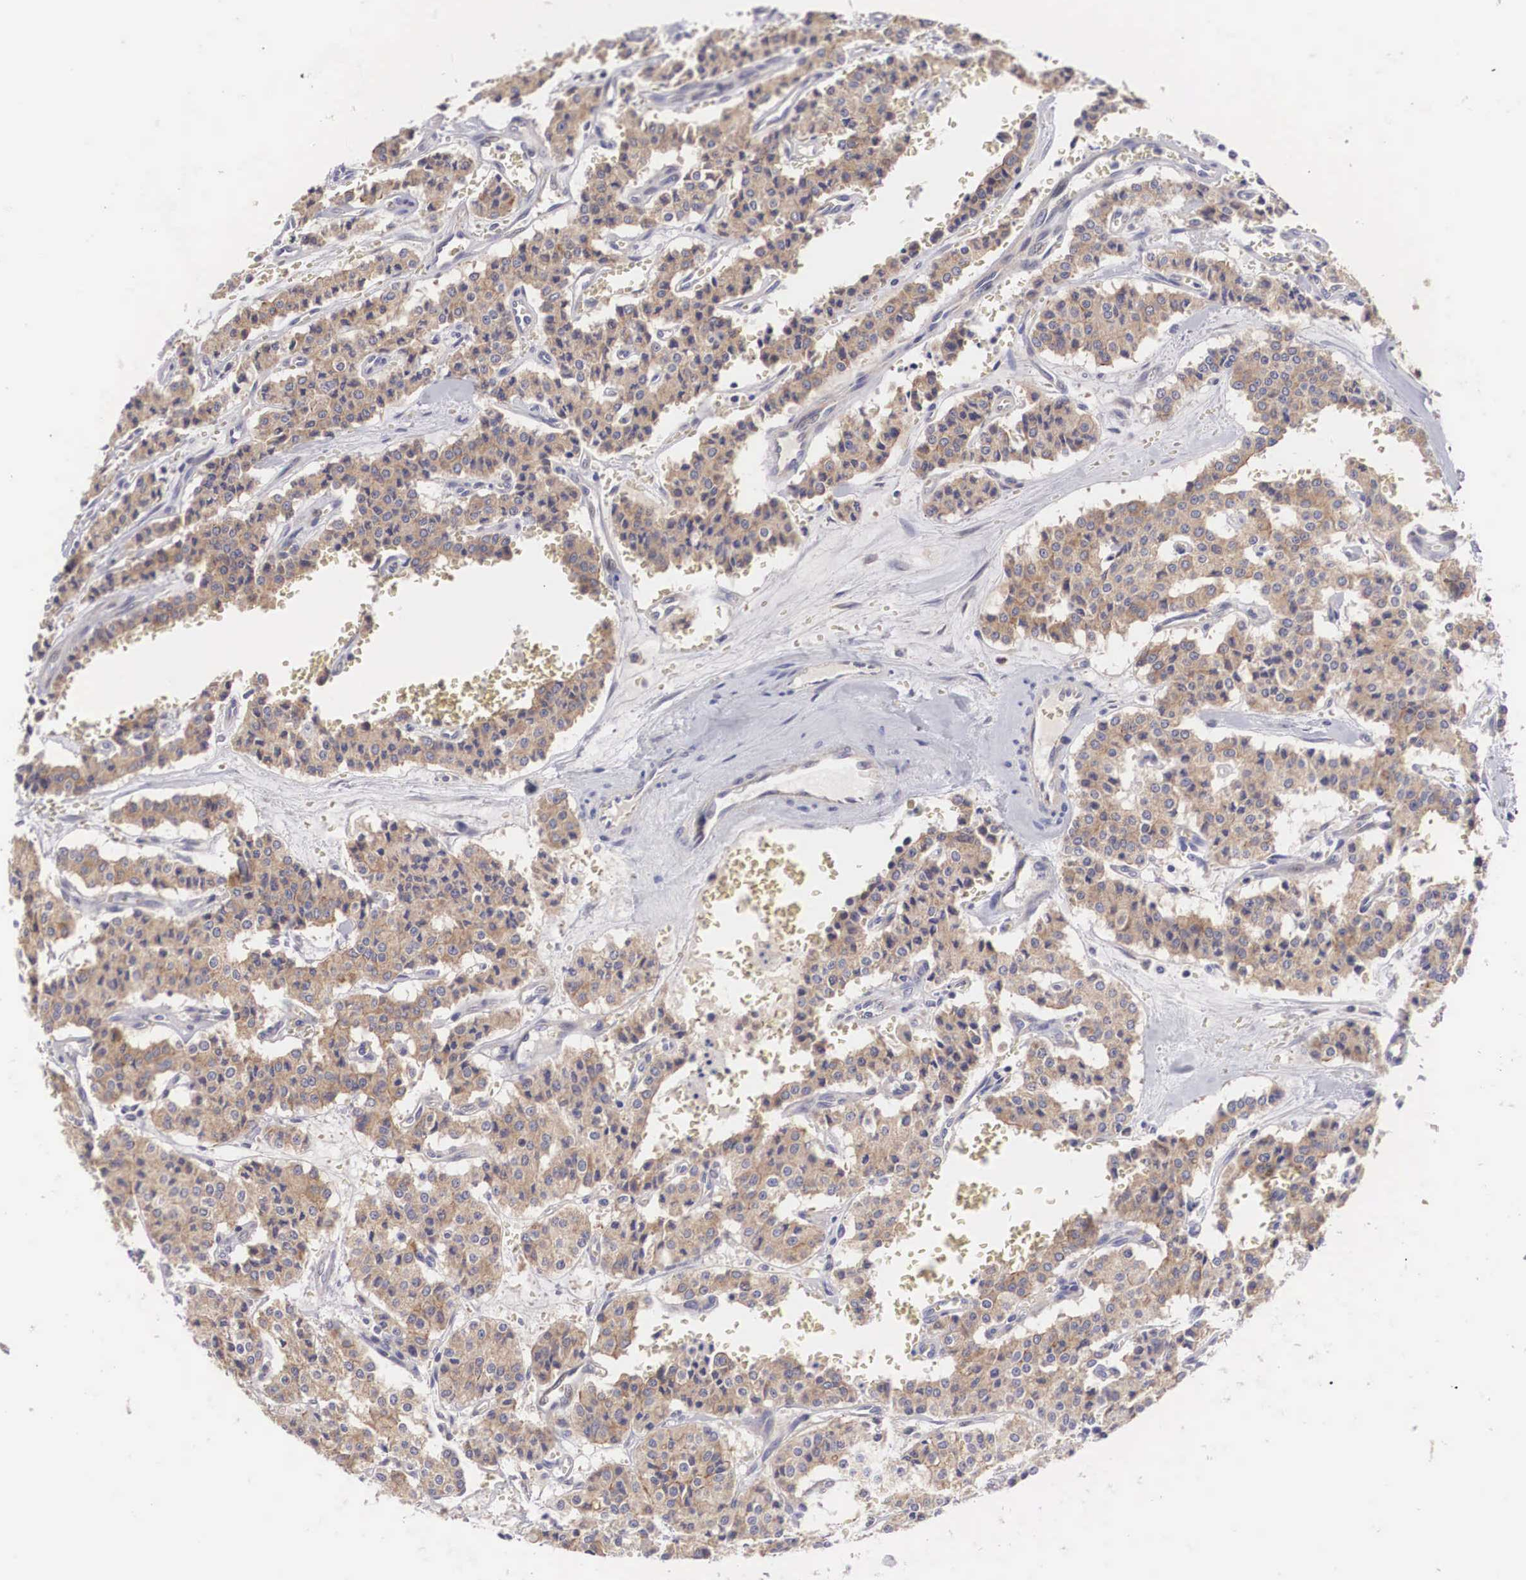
{"staining": {"intensity": "moderate", "quantity": ">75%", "location": "cytoplasmic/membranous"}, "tissue": "carcinoid", "cell_type": "Tumor cells", "image_type": "cancer", "snomed": [{"axis": "morphology", "description": "Carcinoid, malignant, NOS"}, {"axis": "topography", "description": "Bronchus"}], "caption": "Immunohistochemistry (DAB) staining of human malignant carcinoid exhibits moderate cytoplasmic/membranous protein expression in approximately >75% of tumor cells.", "gene": "TXLNG", "patient": {"sex": "male", "age": 55}}